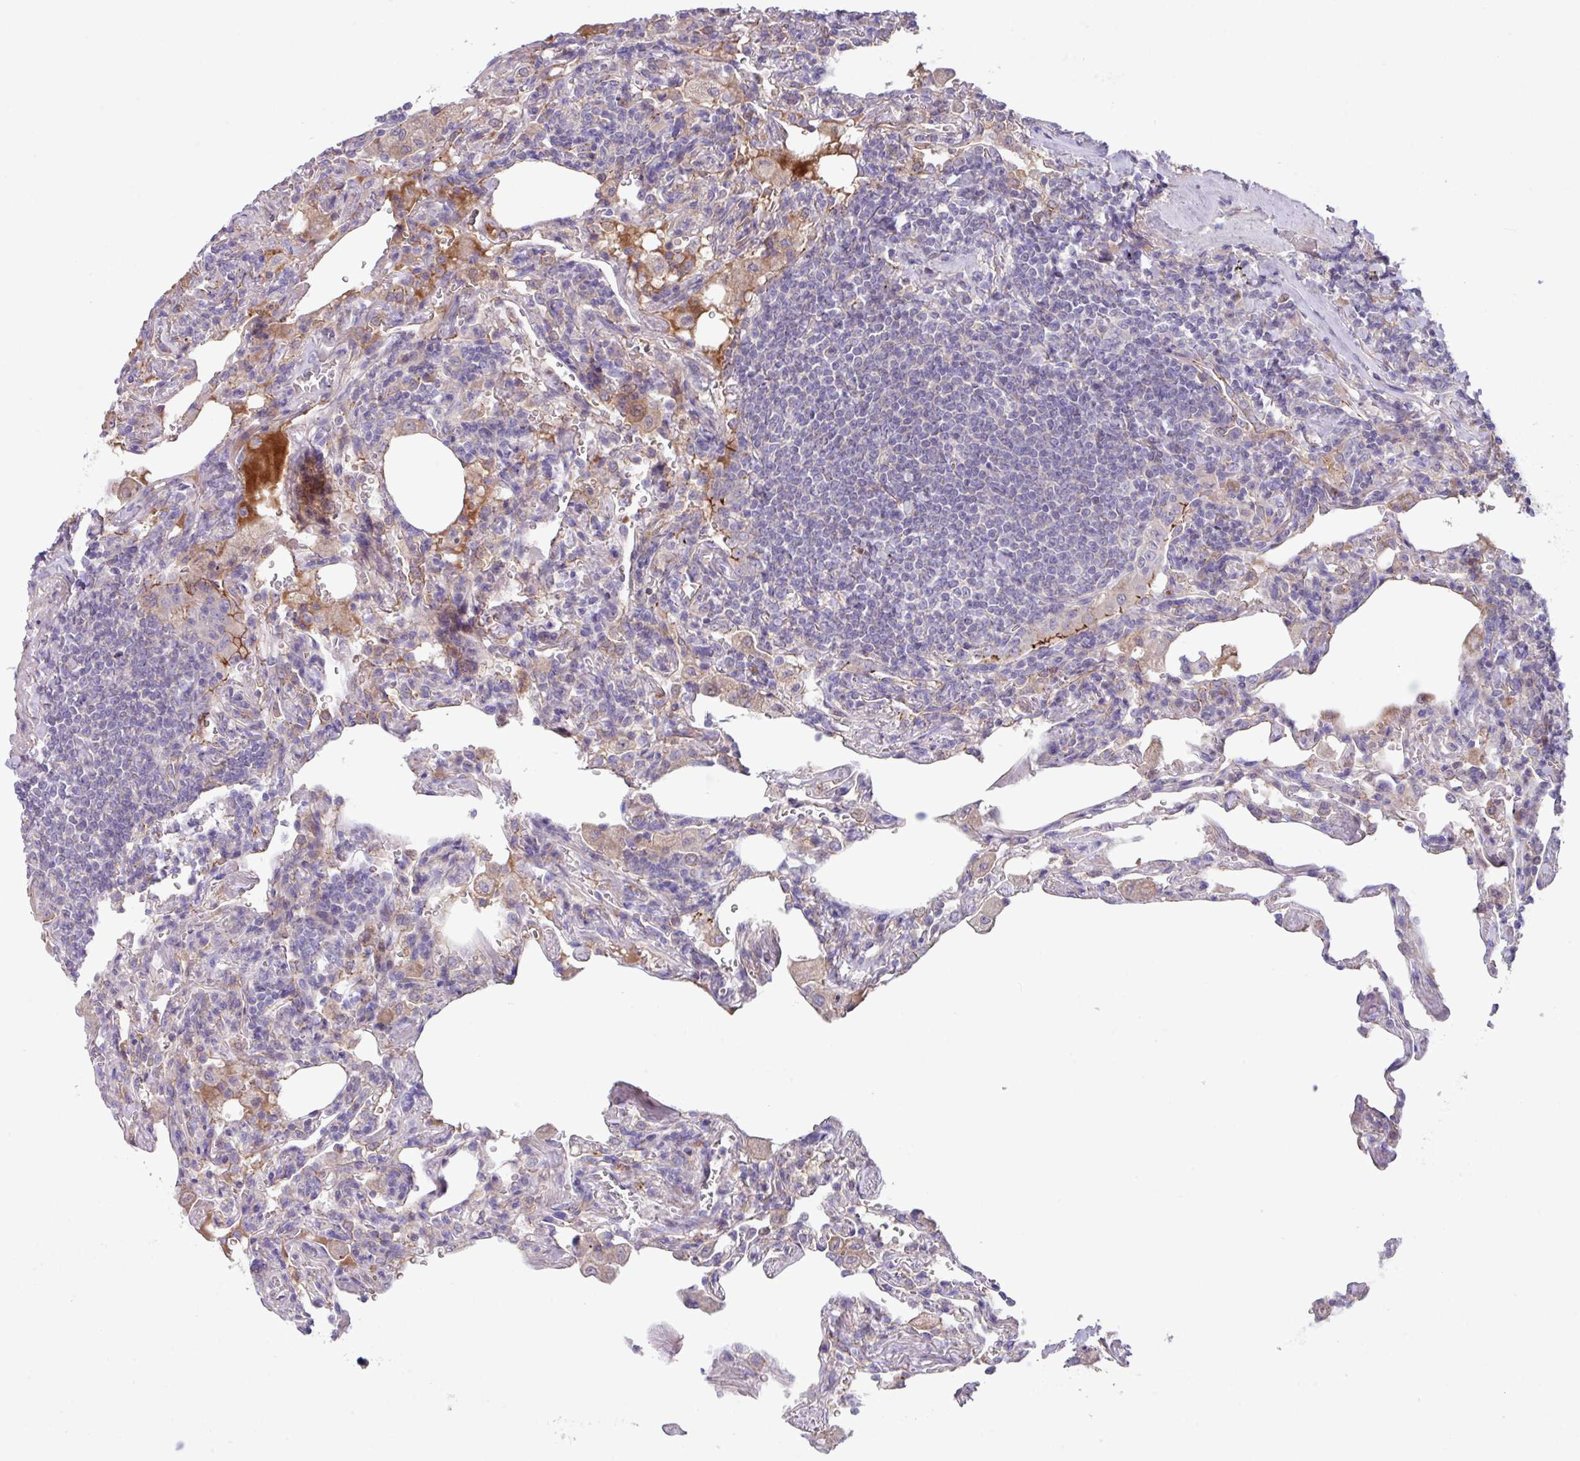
{"staining": {"intensity": "negative", "quantity": "none", "location": "none"}, "tissue": "lymphoma", "cell_type": "Tumor cells", "image_type": "cancer", "snomed": [{"axis": "morphology", "description": "Malignant lymphoma, non-Hodgkin's type, Low grade"}, {"axis": "topography", "description": "Lung"}], "caption": "A histopathology image of human lymphoma is negative for staining in tumor cells. (Immunohistochemistry (ihc), brightfield microscopy, high magnification).", "gene": "IQCJ", "patient": {"sex": "female", "age": 71}}